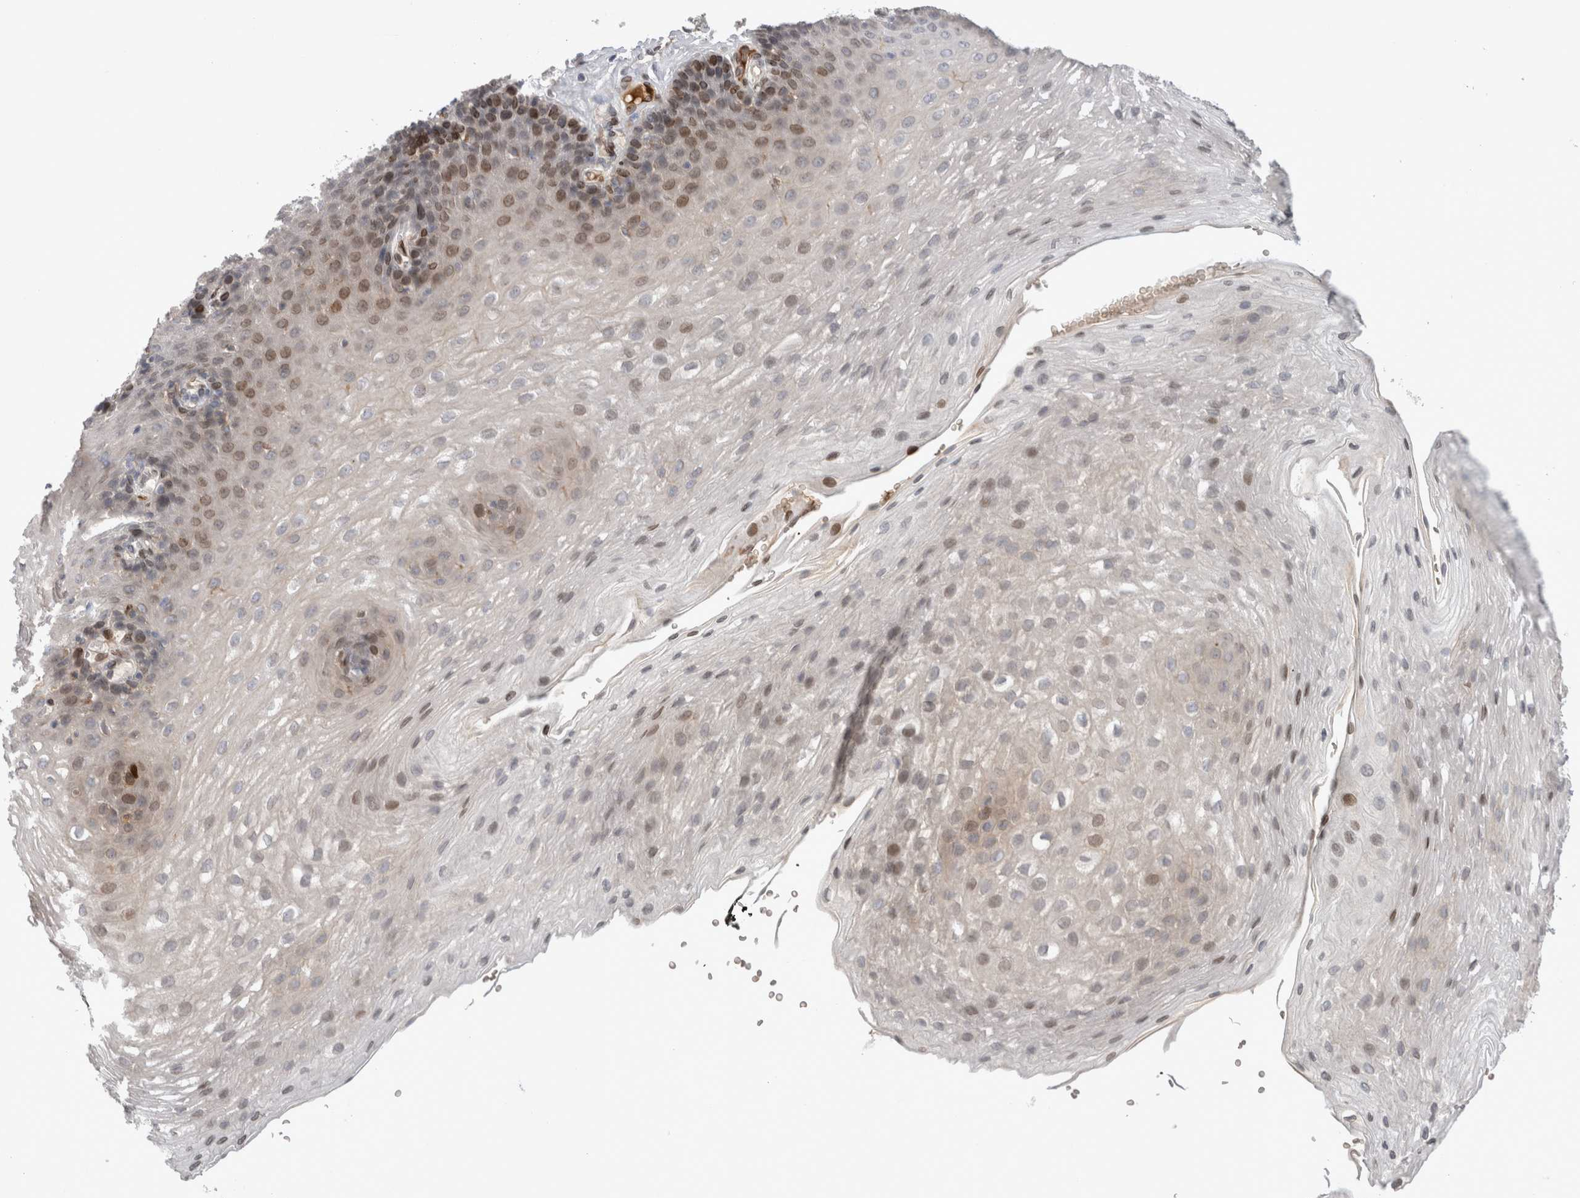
{"staining": {"intensity": "moderate", "quantity": "<25%", "location": "nuclear"}, "tissue": "esophagus", "cell_type": "Squamous epithelial cells", "image_type": "normal", "snomed": [{"axis": "morphology", "description": "Normal tissue, NOS"}, {"axis": "topography", "description": "Esophagus"}], "caption": "Immunohistochemistry (DAB (3,3'-diaminobenzidine)) staining of benign human esophagus displays moderate nuclear protein expression in about <25% of squamous epithelial cells.", "gene": "DMTN", "patient": {"sex": "female", "age": 66}}